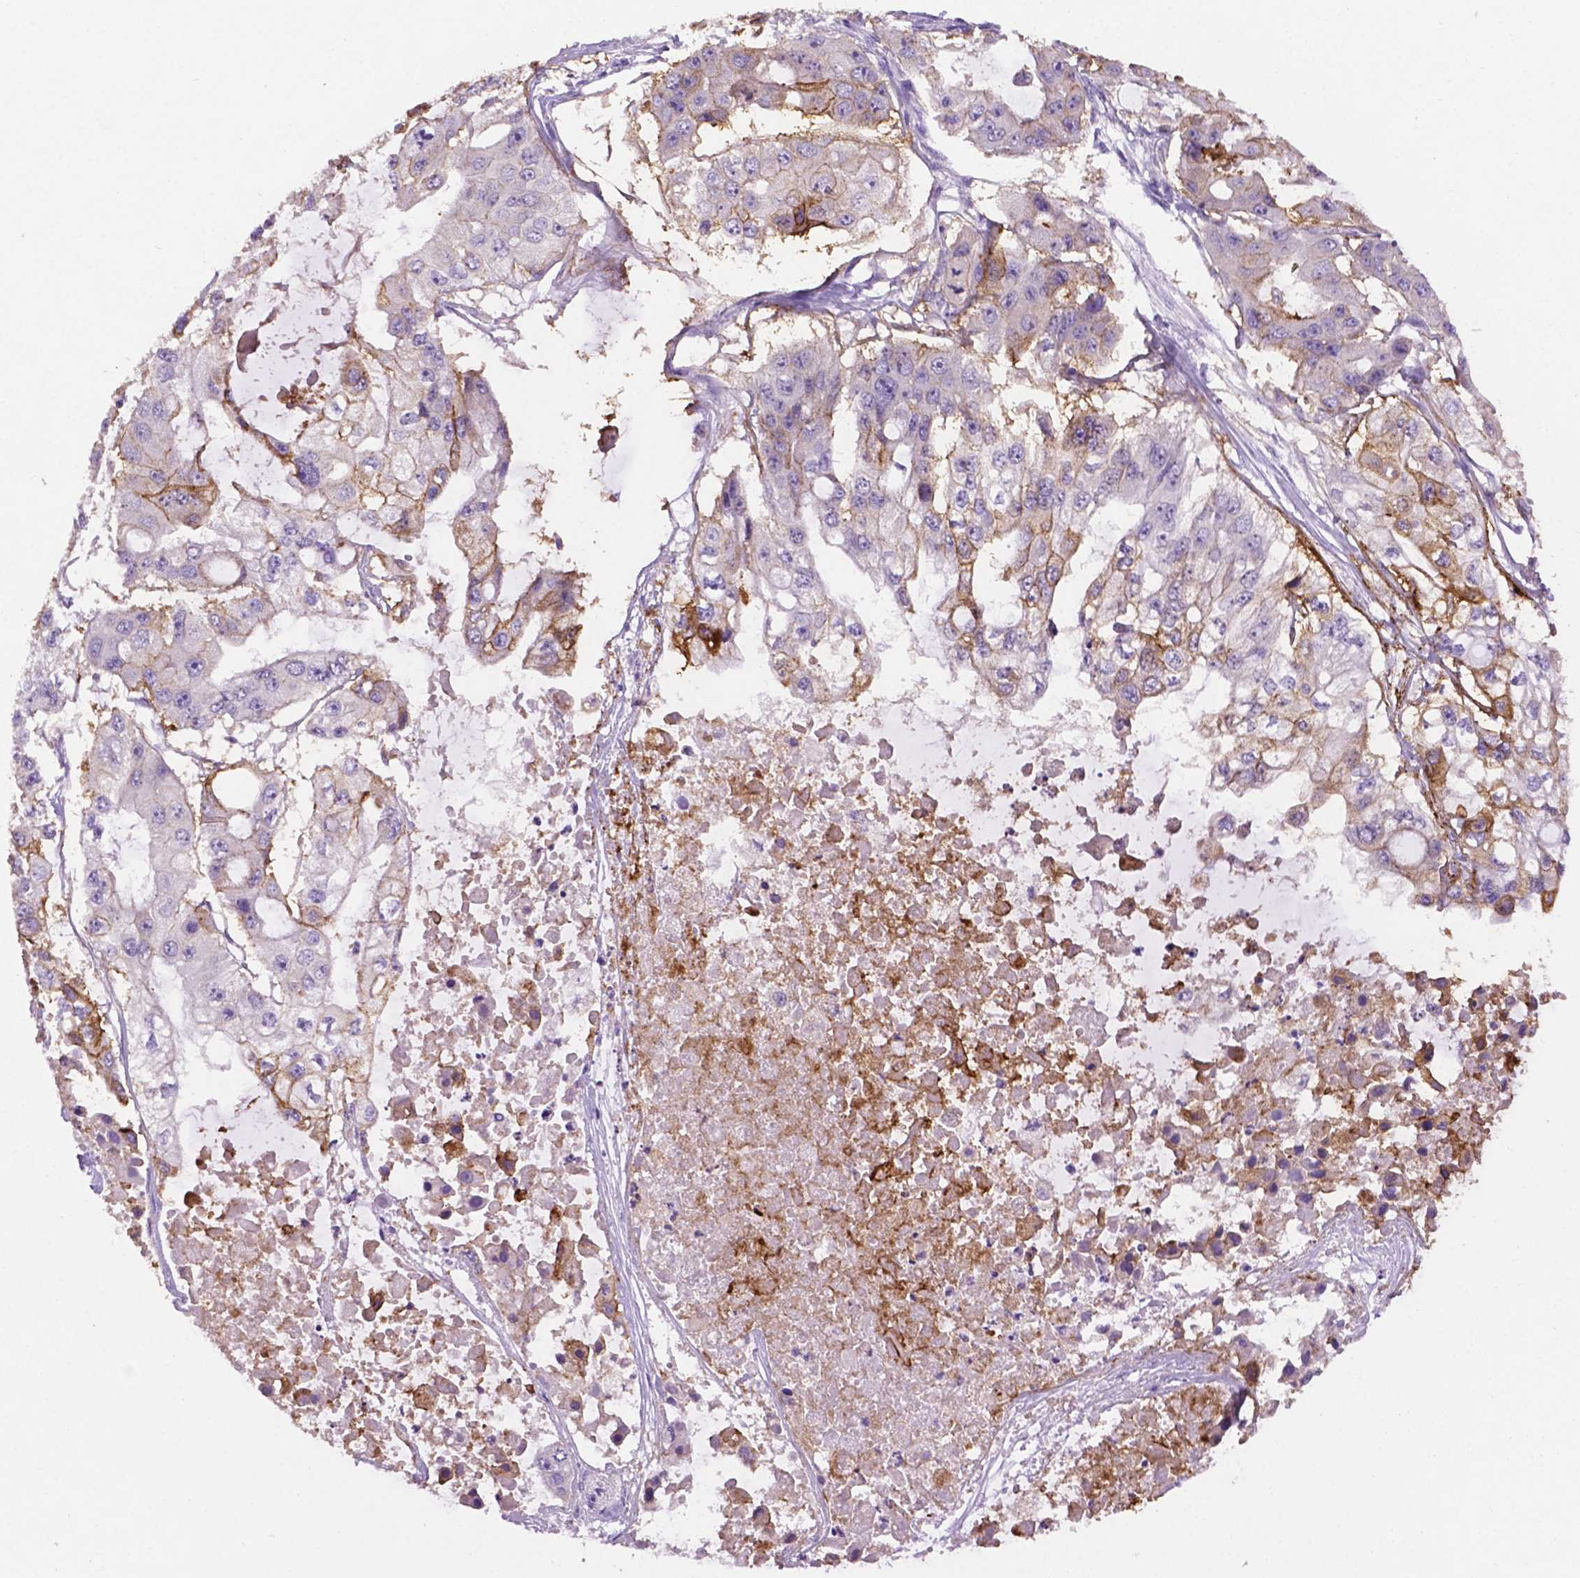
{"staining": {"intensity": "moderate", "quantity": "<25%", "location": "cytoplasmic/membranous"}, "tissue": "ovarian cancer", "cell_type": "Tumor cells", "image_type": "cancer", "snomed": [{"axis": "morphology", "description": "Cystadenocarcinoma, serous, NOS"}, {"axis": "topography", "description": "Ovary"}], "caption": "Immunohistochemical staining of human ovarian cancer (serous cystadenocarcinoma) demonstrates moderate cytoplasmic/membranous protein positivity in approximately <25% of tumor cells. (IHC, brightfield microscopy, high magnification).", "gene": "TACSTD2", "patient": {"sex": "female", "age": 56}}